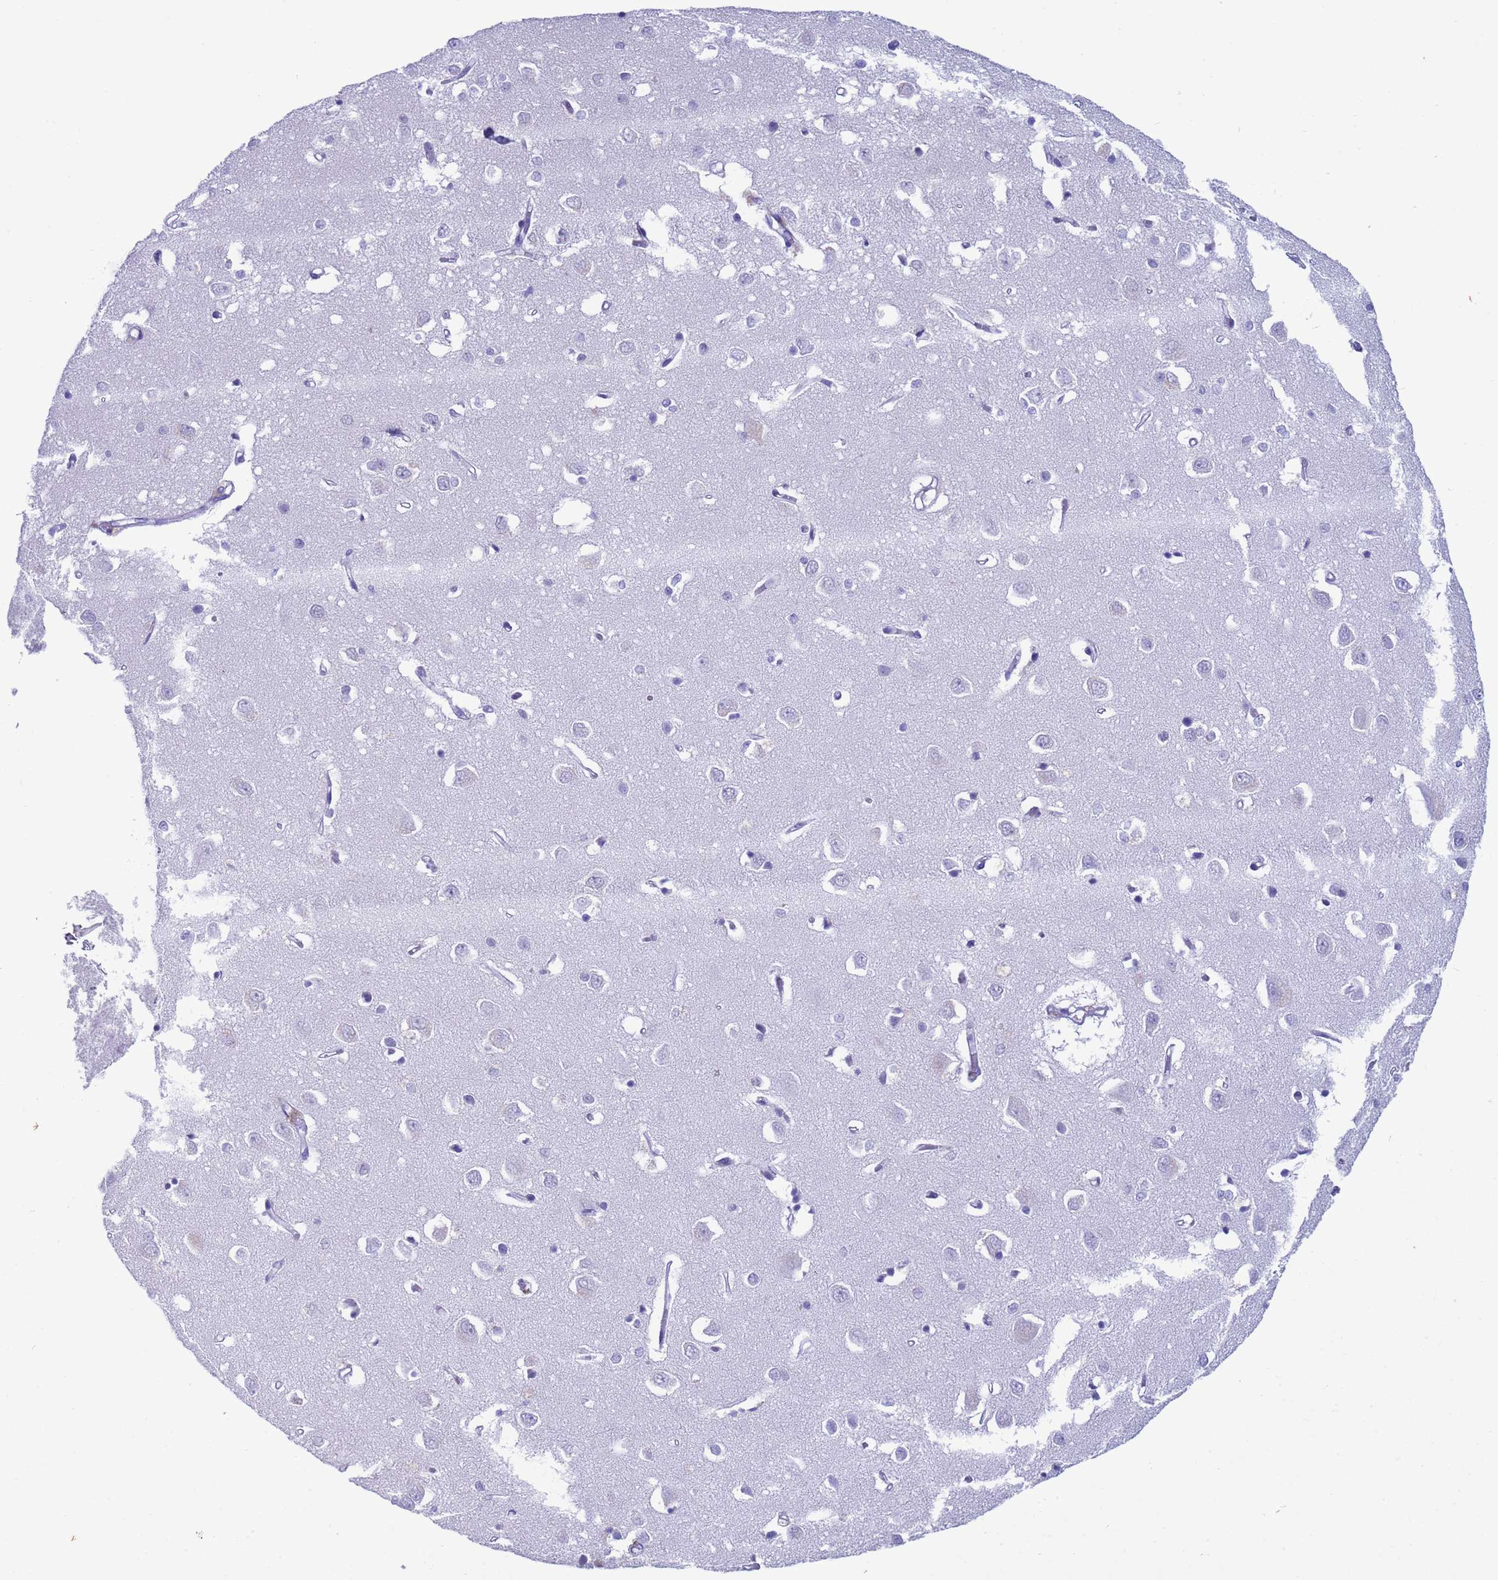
{"staining": {"intensity": "negative", "quantity": "none", "location": "none"}, "tissue": "cerebral cortex", "cell_type": "Endothelial cells", "image_type": "normal", "snomed": [{"axis": "morphology", "description": "Normal tissue, NOS"}, {"axis": "topography", "description": "Cerebral cortex"}], "caption": "Protein analysis of normal cerebral cortex exhibits no significant staining in endothelial cells.", "gene": "CKM", "patient": {"sex": "female", "age": 64}}